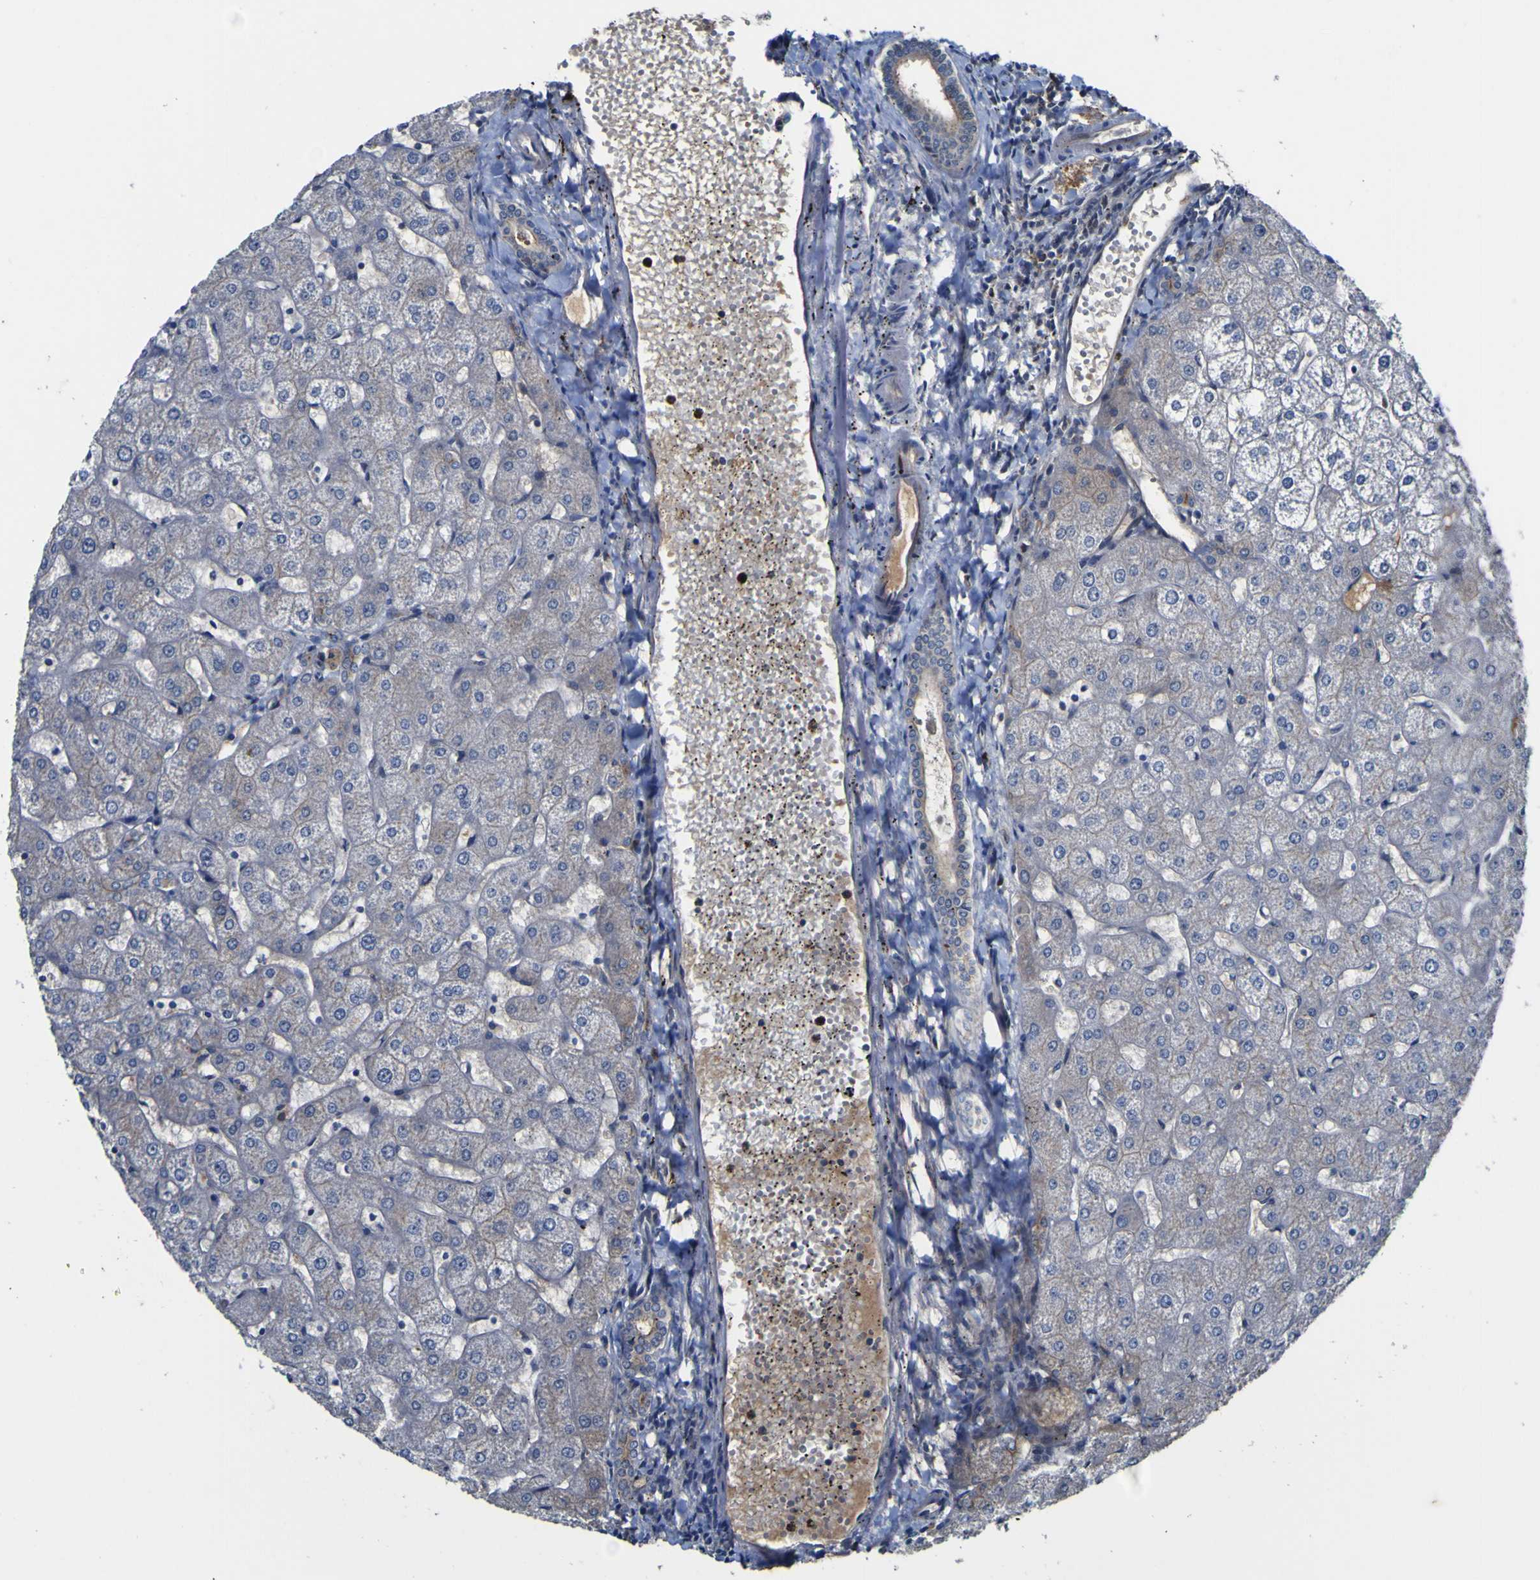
{"staining": {"intensity": "weak", "quantity": "<25%", "location": "cytoplasmic/membranous"}, "tissue": "liver", "cell_type": "Cholangiocytes", "image_type": "normal", "snomed": [{"axis": "morphology", "description": "Normal tissue, NOS"}, {"axis": "topography", "description": "Liver"}], "caption": "Immunohistochemistry (IHC) histopathology image of normal human liver stained for a protein (brown), which reveals no positivity in cholangiocytes.", "gene": "CCL2", "patient": {"sex": "male", "age": 67}}